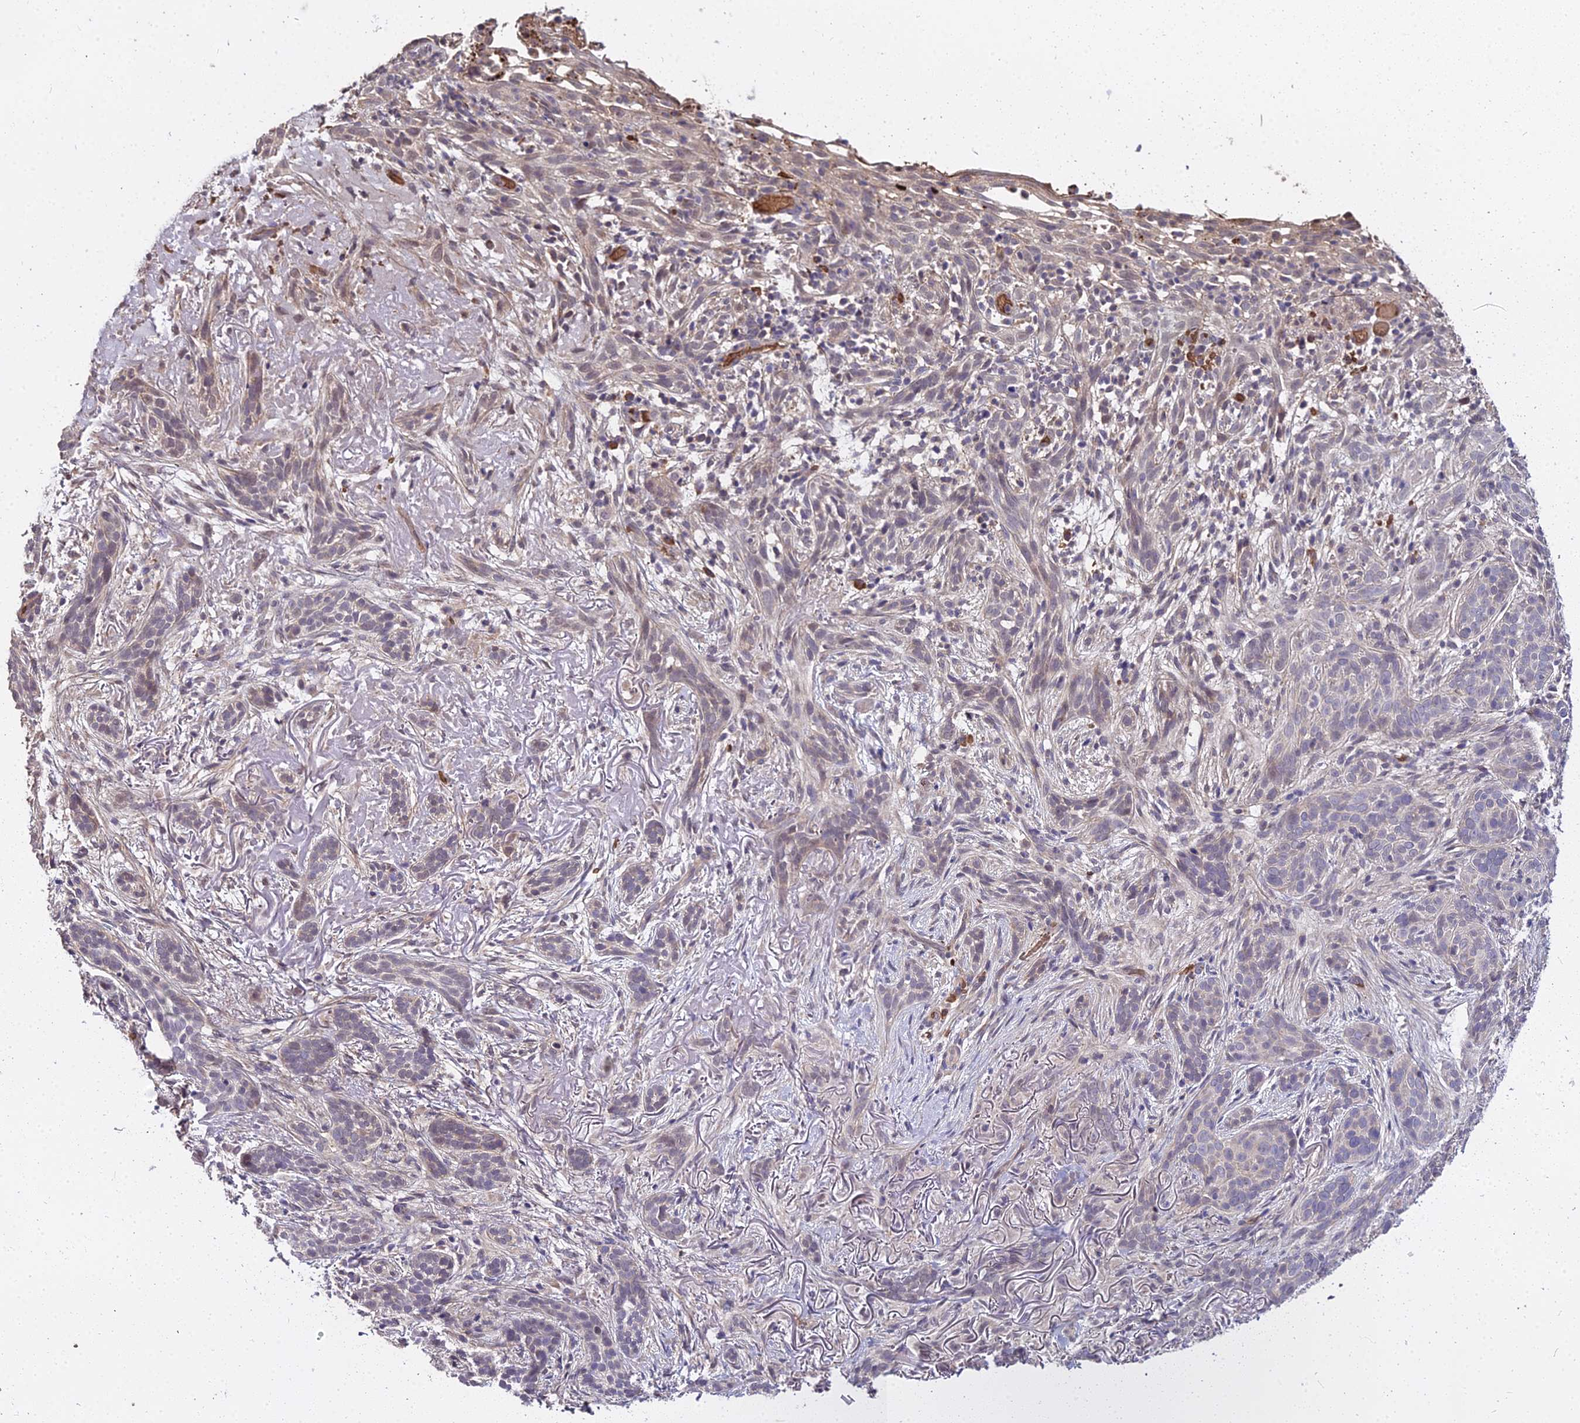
{"staining": {"intensity": "negative", "quantity": "none", "location": "none"}, "tissue": "skin cancer", "cell_type": "Tumor cells", "image_type": "cancer", "snomed": [{"axis": "morphology", "description": "Basal cell carcinoma"}, {"axis": "topography", "description": "Skin"}], "caption": "Immunohistochemistry (IHC) image of neoplastic tissue: human skin cancer (basal cell carcinoma) stained with DAB exhibits no significant protein positivity in tumor cells.", "gene": "ZDBF2", "patient": {"sex": "male", "age": 71}}